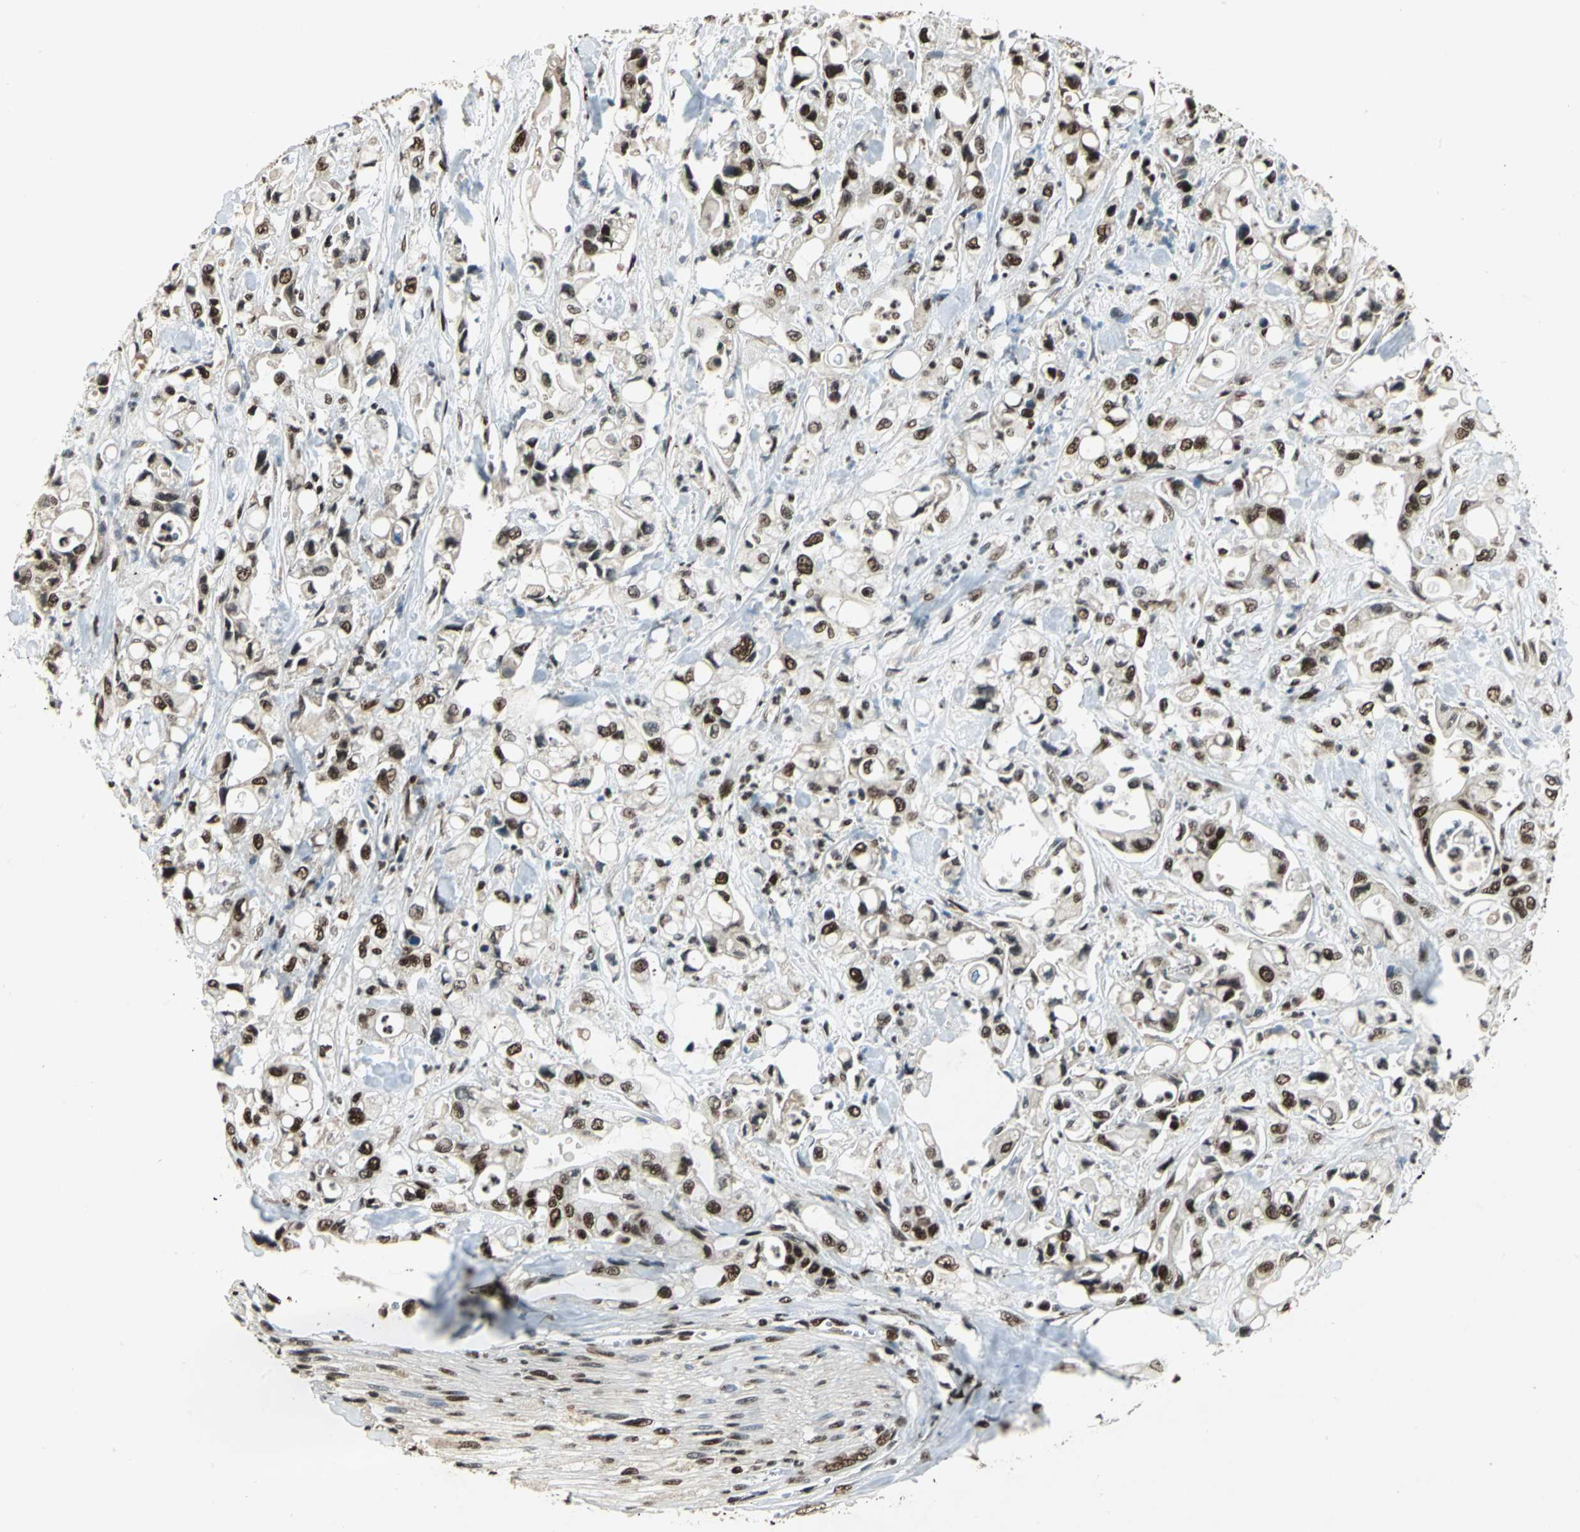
{"staining": {"intensity": "strong", "quantity": ">75%", "location": "nuclear"}, "tissue": "pancreatic cancer", "cell_type": "Tumor cells", "image_type": "cancer", "snomed": [{"axis": "morphology", "description": "Adenocarcinoma, NOS"}, {"axis": "topography", "description": "Pancreas"}], "caption": "Pancreatic cancer stained for a protein (brown) demonstrates strong nuclear positive positivity in about >75% of tumor cells.", "gene": "MTA2", "patient": {"sex": "male", "age": 70}}